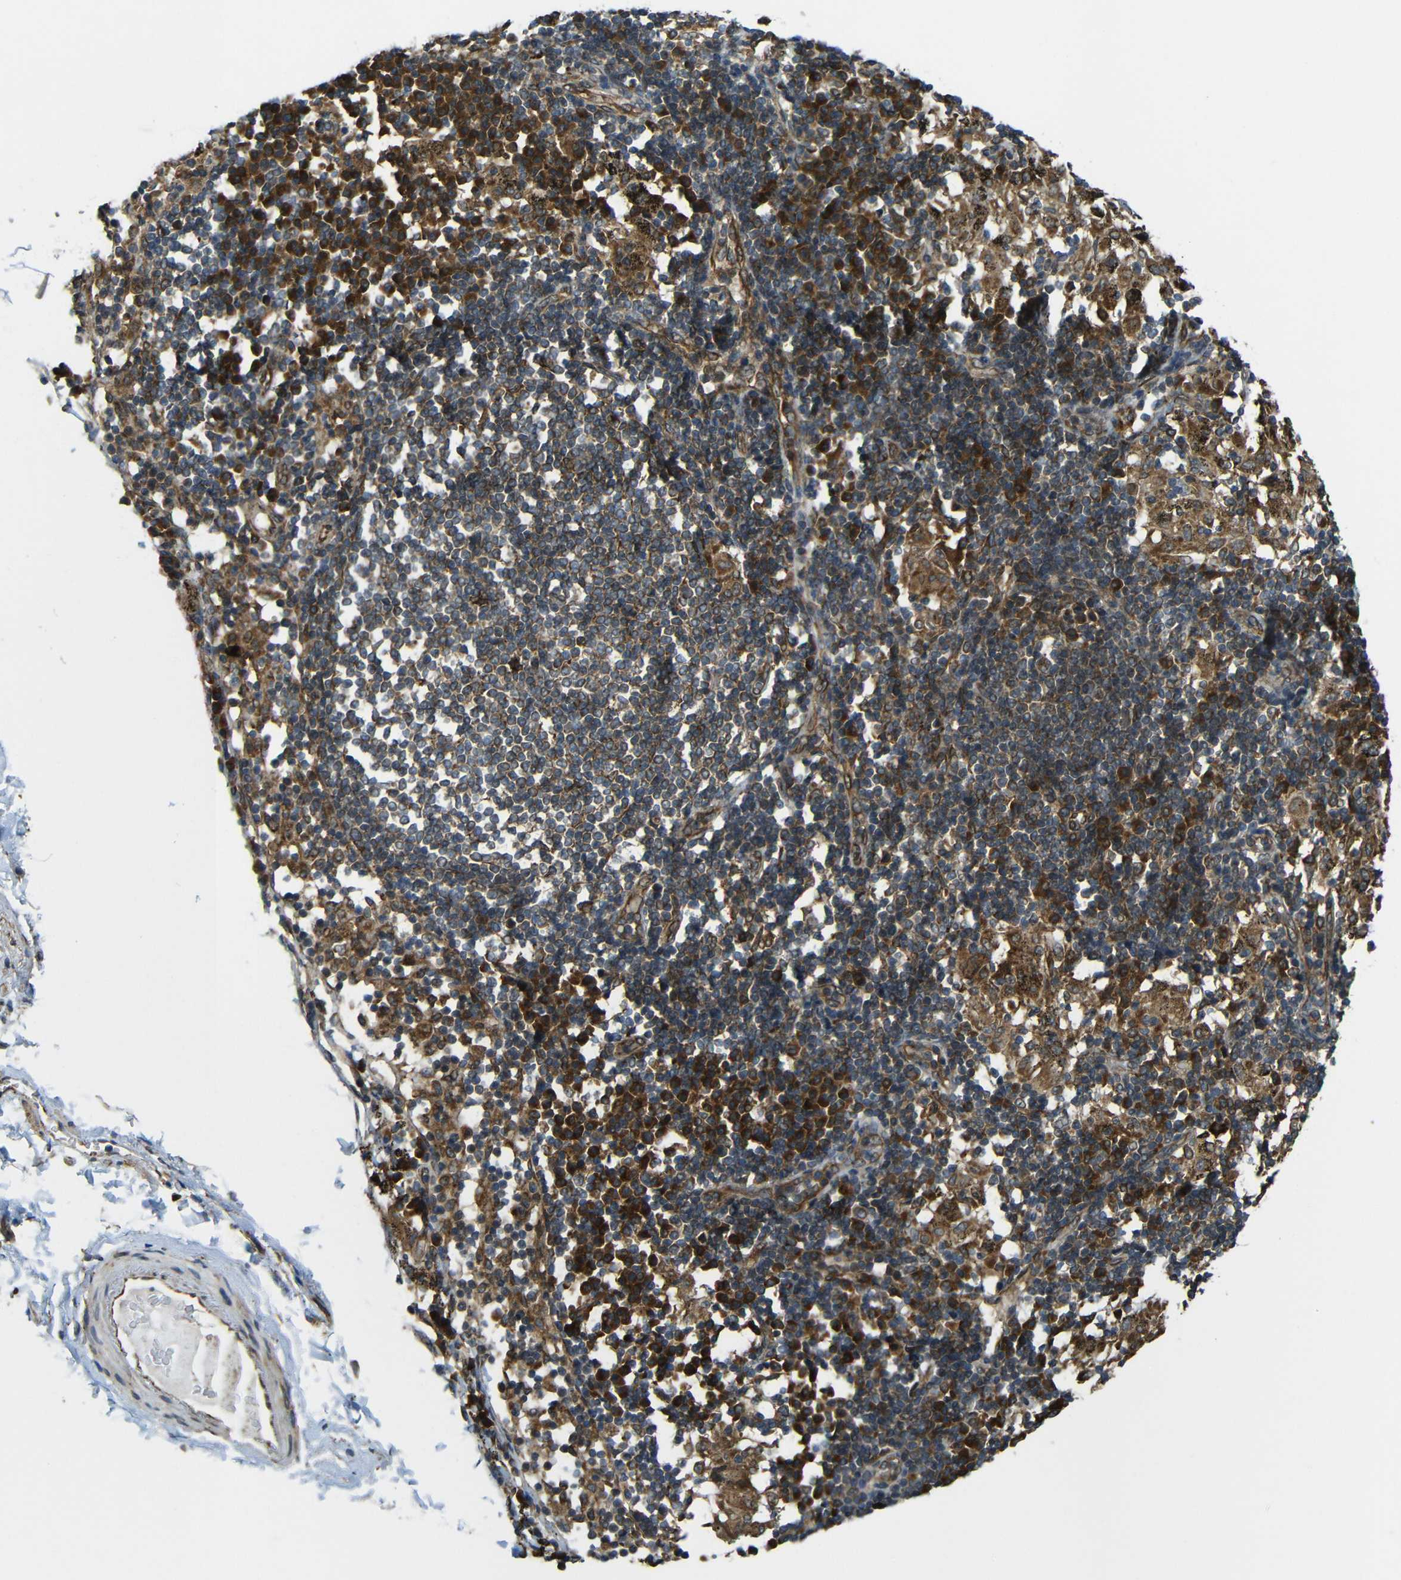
{"staining": {"intensity": "moderate", "quantity": ">75%", "location": "cytoplasmic/membranous"}, "tissue": "adipose tissue", "cell_type": "Adipocytes", "image_type": "normal", "snomed": [{"axis": "morphology", "description": "Normal tissue, NOS"}, {"axis": "topography", "description": "Cartilage tissue"}, {"axis": "topography", "description": "Bronchus"}], "caption": "Immunohistochemical staining of unremarkable adipose tissue reveals medium levels of moderate cytoplasmic/membranous staining in approximately >75% of adipocytes.", "gene": "VAPB", "patient": {"sex": "female", "age": 73}}